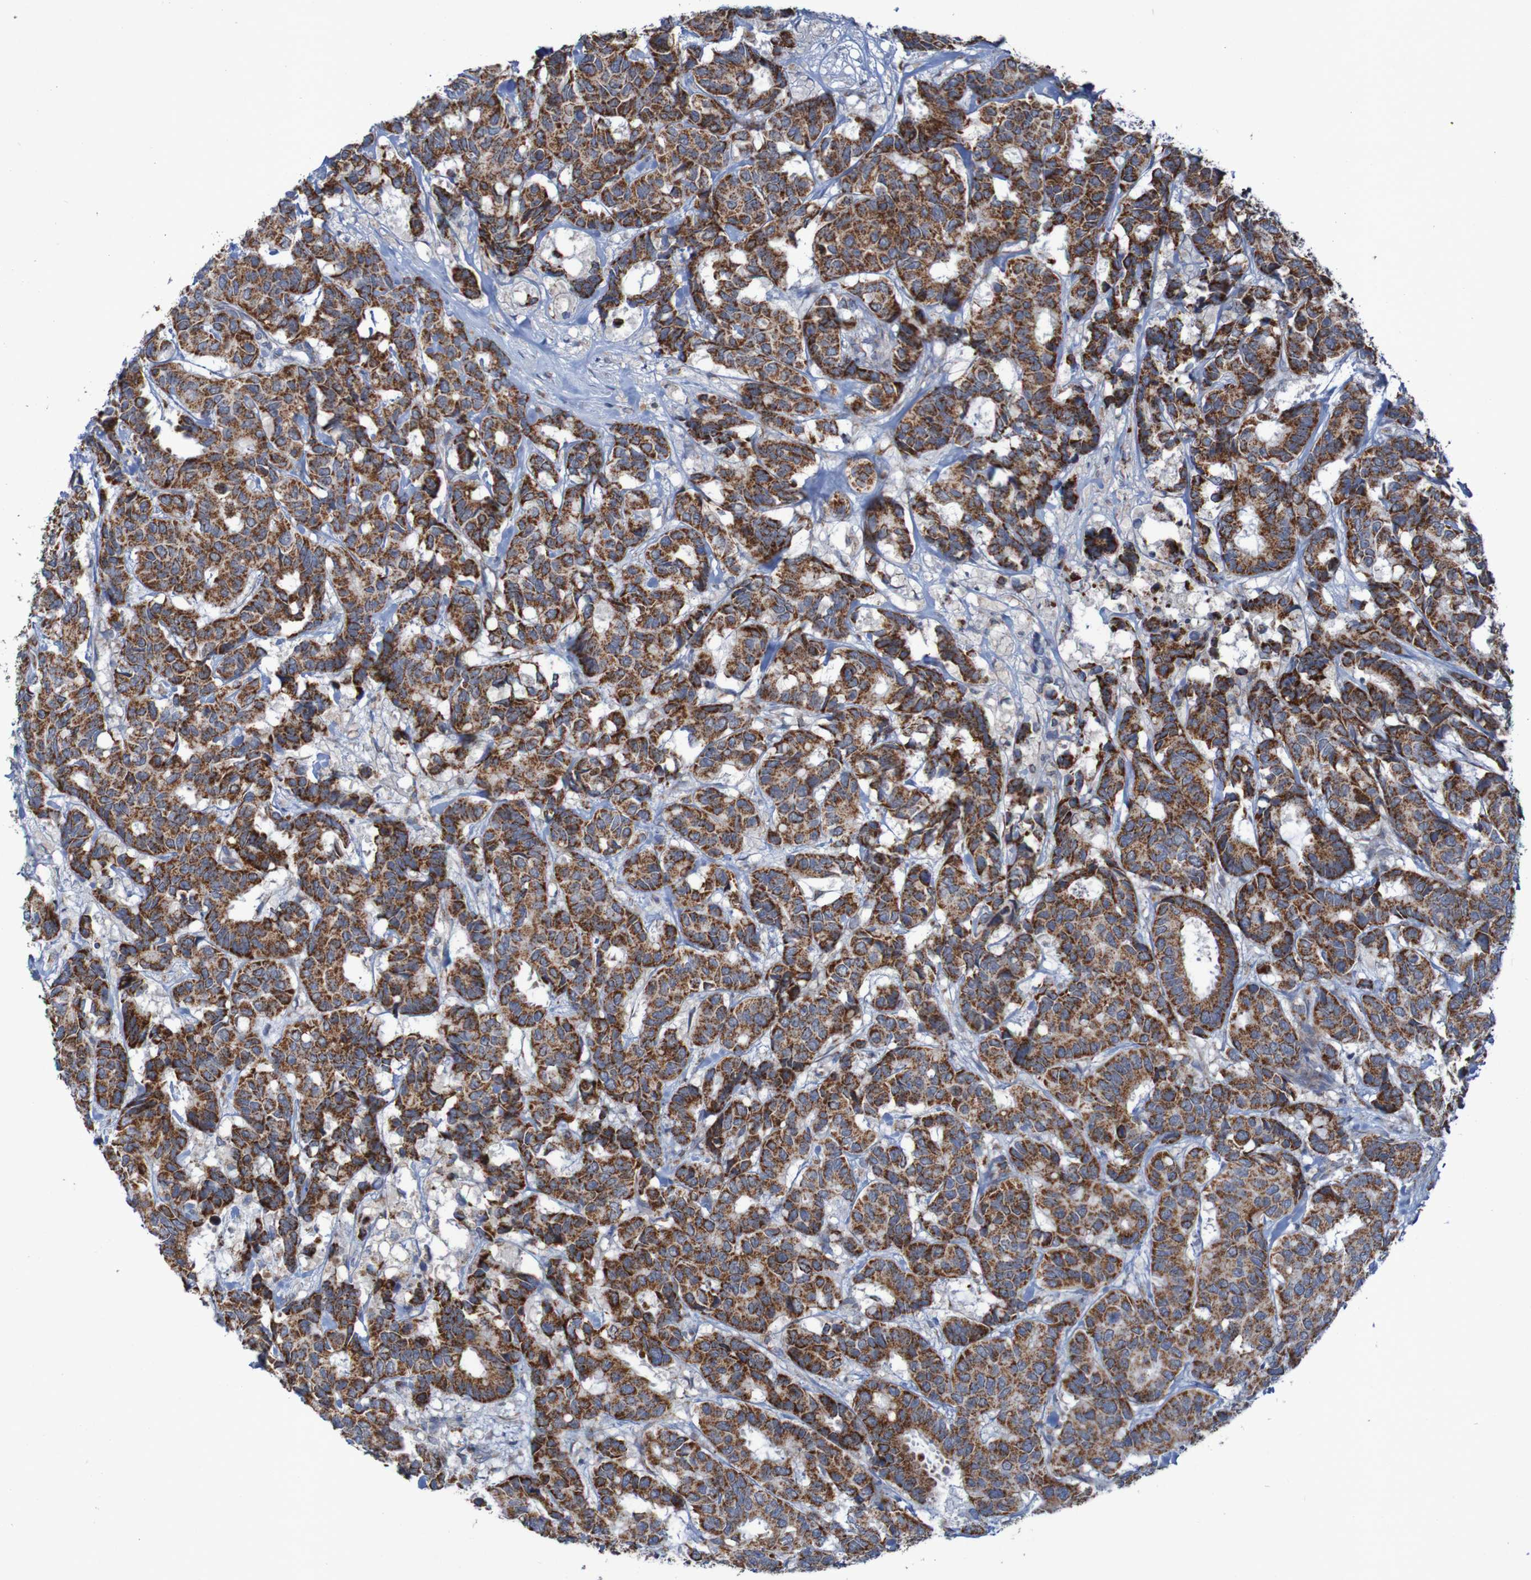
{"staining": {"intensity": "strong", "quantity": ">75%", "location": "cytoplasmic/membranous"}, "tissue": "breast cancer", "cell_type": "Tumor cells", "image_type": "cancer", "snomed": [{"axis": "morphology", "description": "Duct carcinoma"}, {"axis": "topography", "description": "Breast"}], "caption": "Infiltrating ductal carcinoma (breast) stained with DAB (3,3'-diaminobenzidine) immunohistochemistry (IHC) displays high levels of strong cytoplasmic/membranous positivity in about >75% of tumor cells. Using DAB (brown) and hematoxylin (blue) stains, captured at high magnification using brightfield microscopy.", "gene": "CCDC51", "patient": {"sex": "female", "age": 87}}